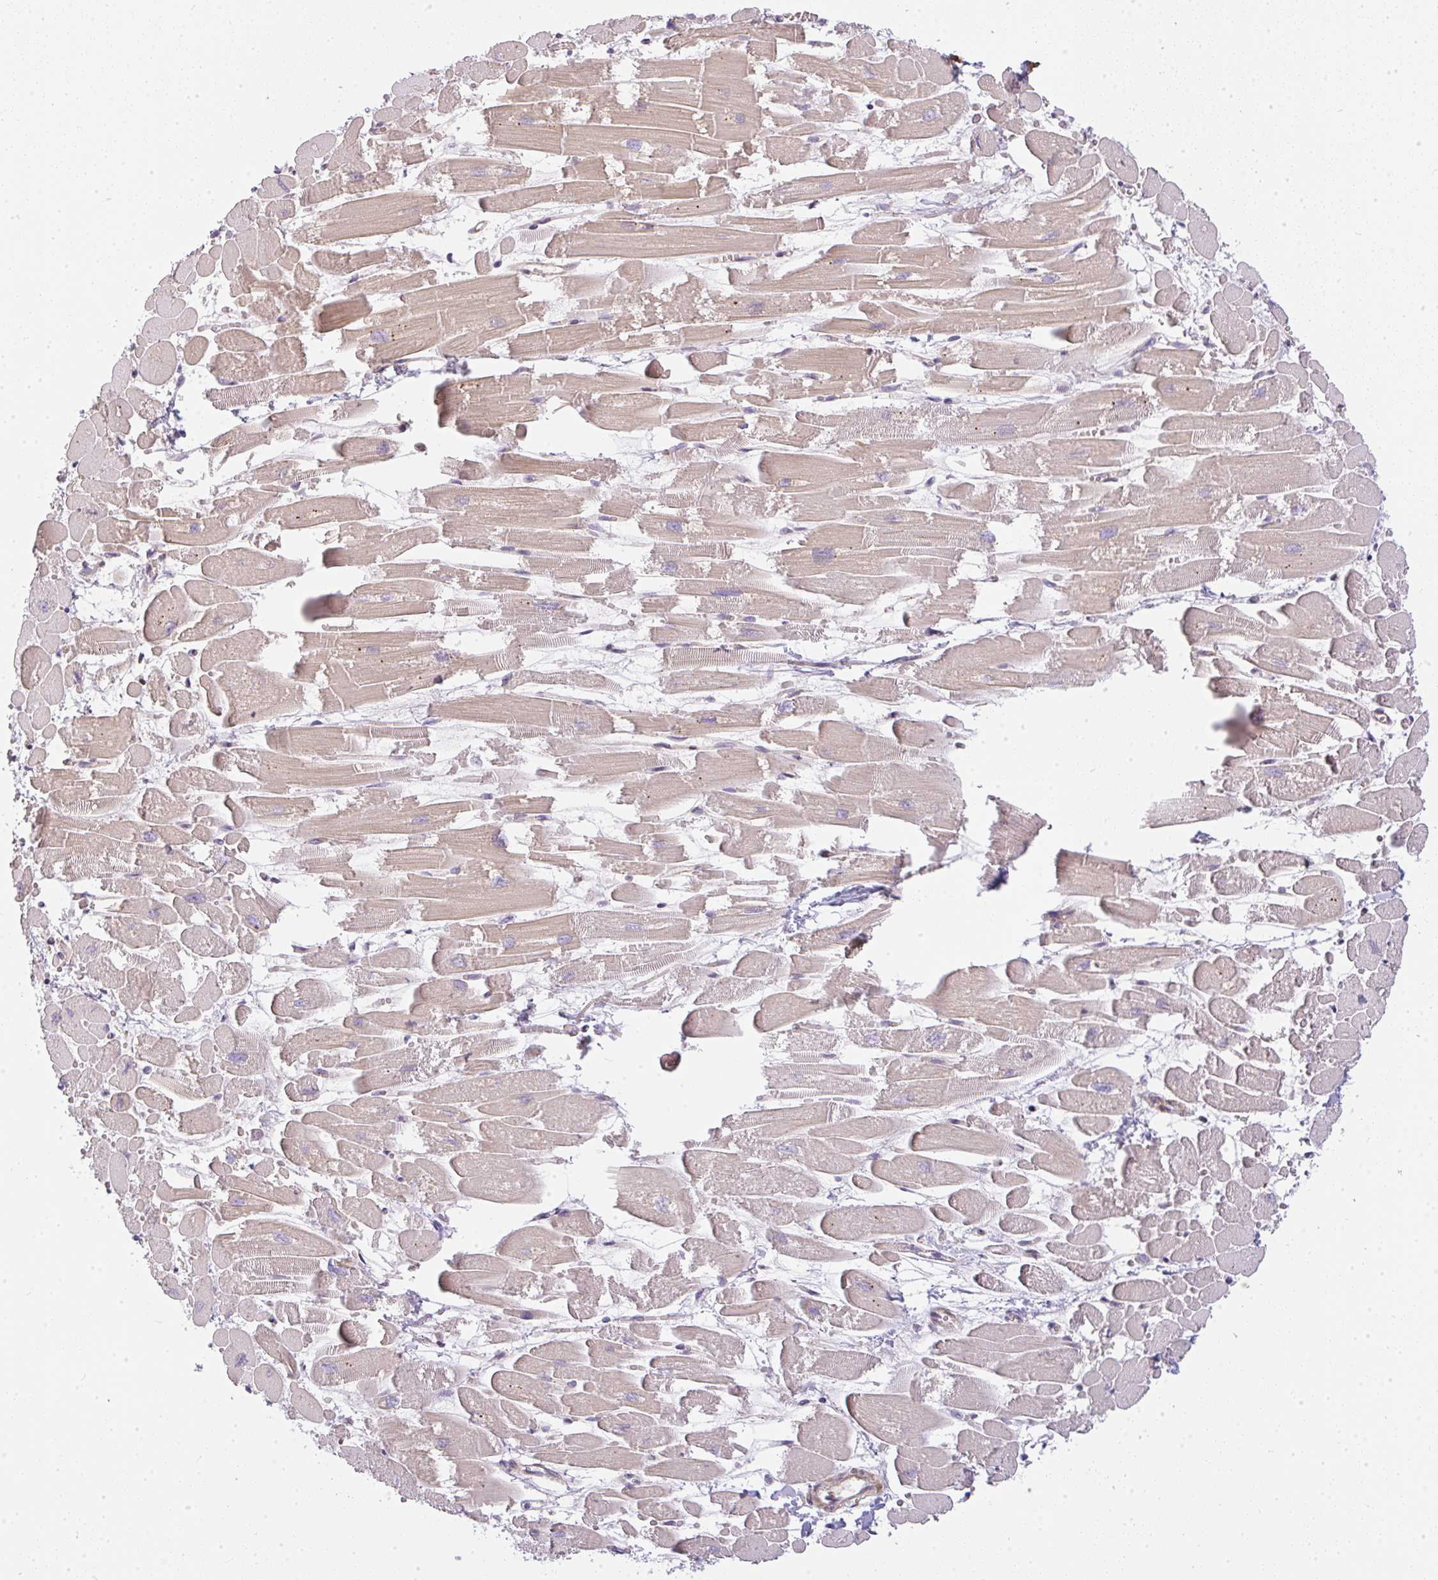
{"staining": {"intensity": "weak", "quantity": "25%-75%", "location": "cytoplasmic/membranous"}, "tissue": "heart muscle", "cell_type": "Cardiomyocytes", "image_type": "normal", "snomed": [{"axis": "morphology", "description": "Normal tissue, NOS"}, {"axis": "topography", "description": "Heart"}], "caption": "Protein expression analysis of benign human heart muscle reveals weak cytoplasmic/membranous positivity in about 25%-75% of cardiomyocytes.", "gene": "SULF1", "patient": {"sex": "female", "age": 52}}